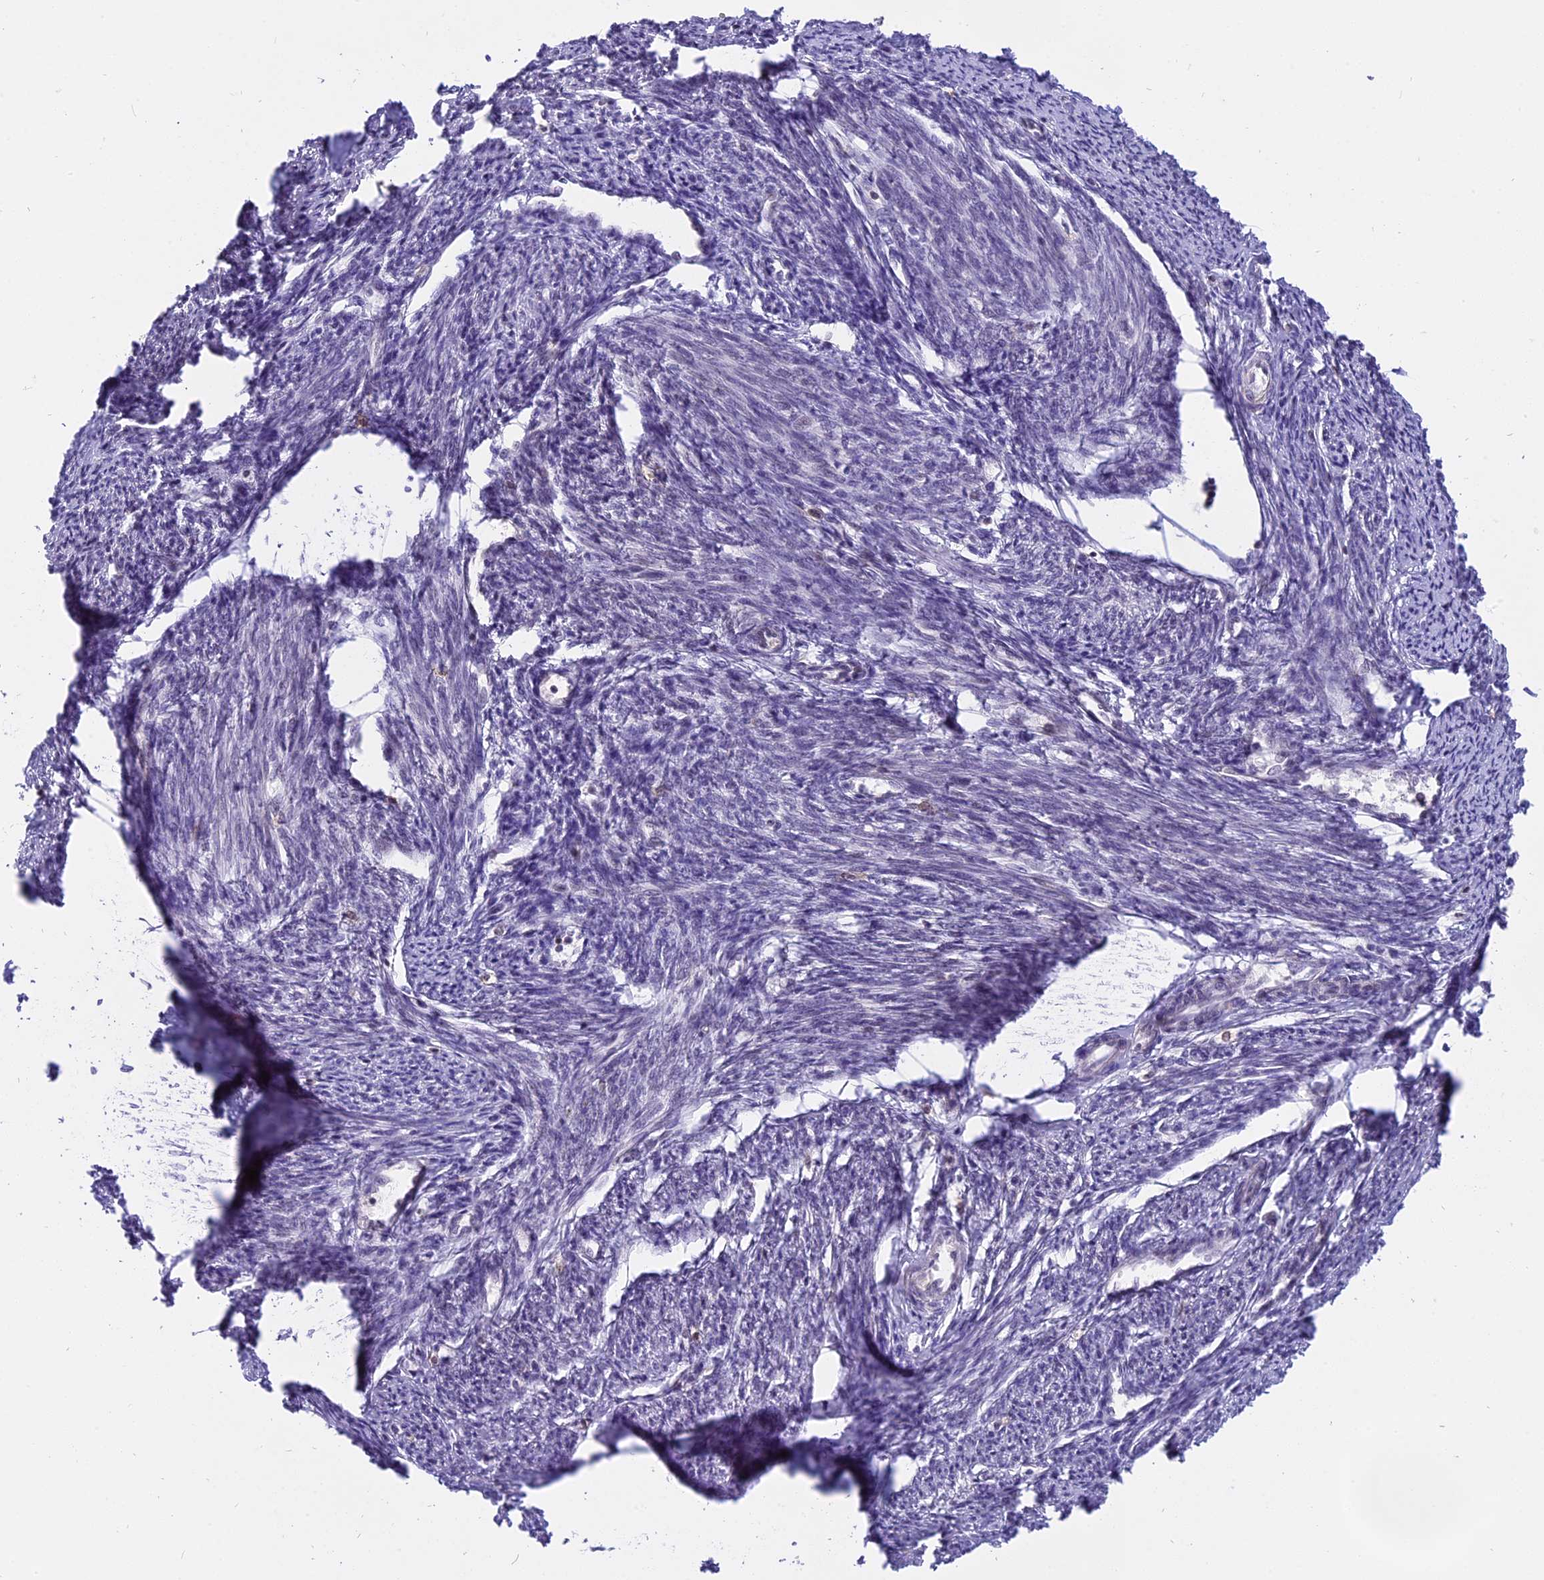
{"staining": {"intensity": "moderate", "quantity": "25%-75%", "location": "nuclear"}, "tissue": "smooth muscle", "cell_type": "Smooth muscle cells", "image_type": "normal", "snomed": [{"axis": "morphology", "description": "Normal tissue, NOS"}, {"axis": "topography", "description": "Smooth muscle"}, {"axis": "topography", "description": "Uterus"}], "caption": "About 25%-75% of smooth muscle cells in benign human smooth muscle exhibit moderate nuclear protein expression as visualized by brown immunohistochemical staining.", "gene": "TADA3", "patient": {"sex": "female", "age": 59}}